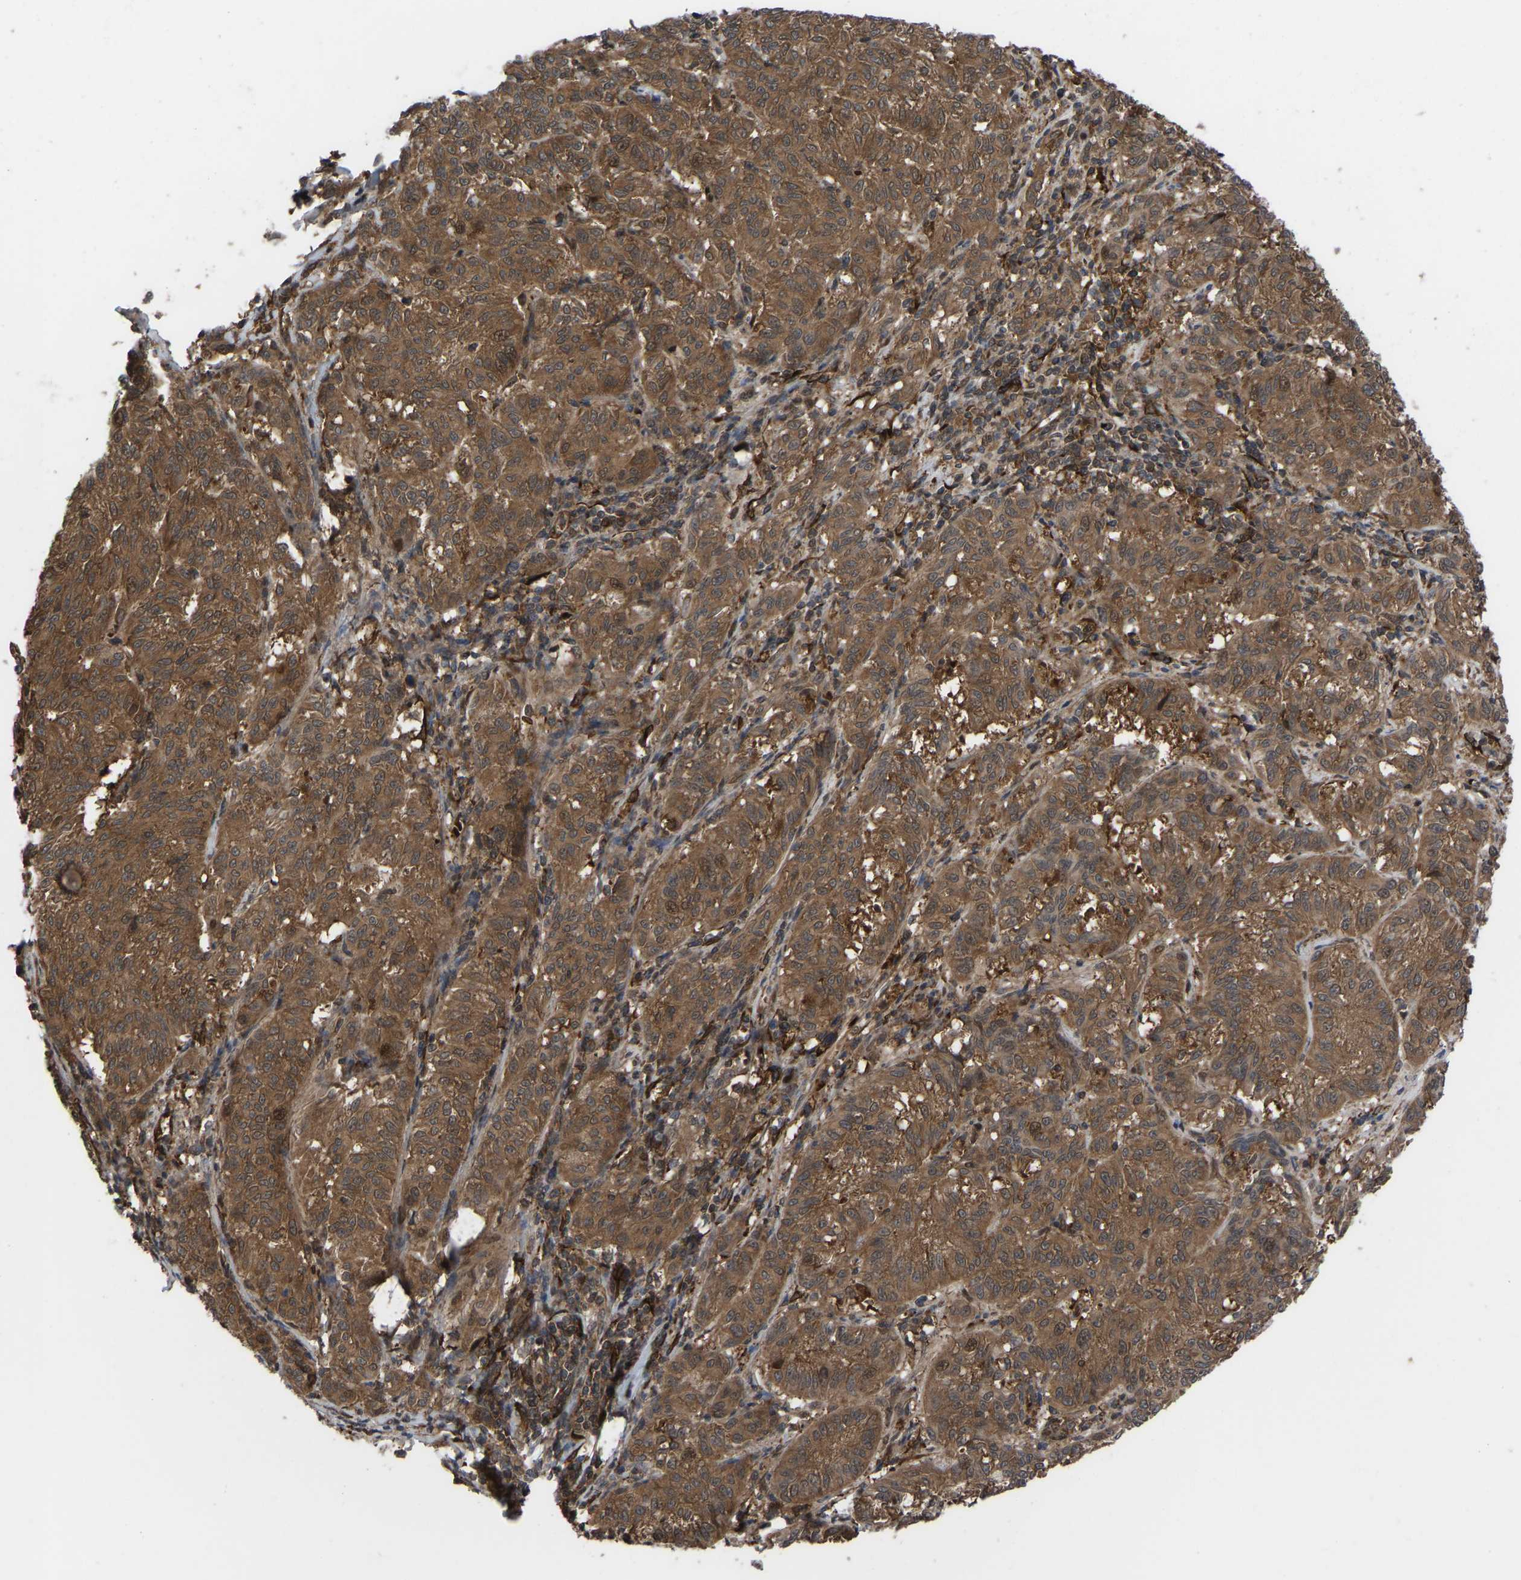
{"staining": {"intensity": "moderate", "quantity": ">75%", "location": "cytoplasmic/membranous,nuclear"}, "tissue": "melanoma", "cell_type": "Tumor cells", "image_type": "cancer", "snomed": [{"axis": "morphology", "description": "Malignant melanoma, NOS"}, {"axis": "topography", "description": "Skin"}], "caption": "A brown stain shows moderate cytoplasmic/membranous and nuclear staining of a protein in human melanoma tumor cells.", "gene": "CYP7B1", "patient": {"sex": "female", "age": 72}}